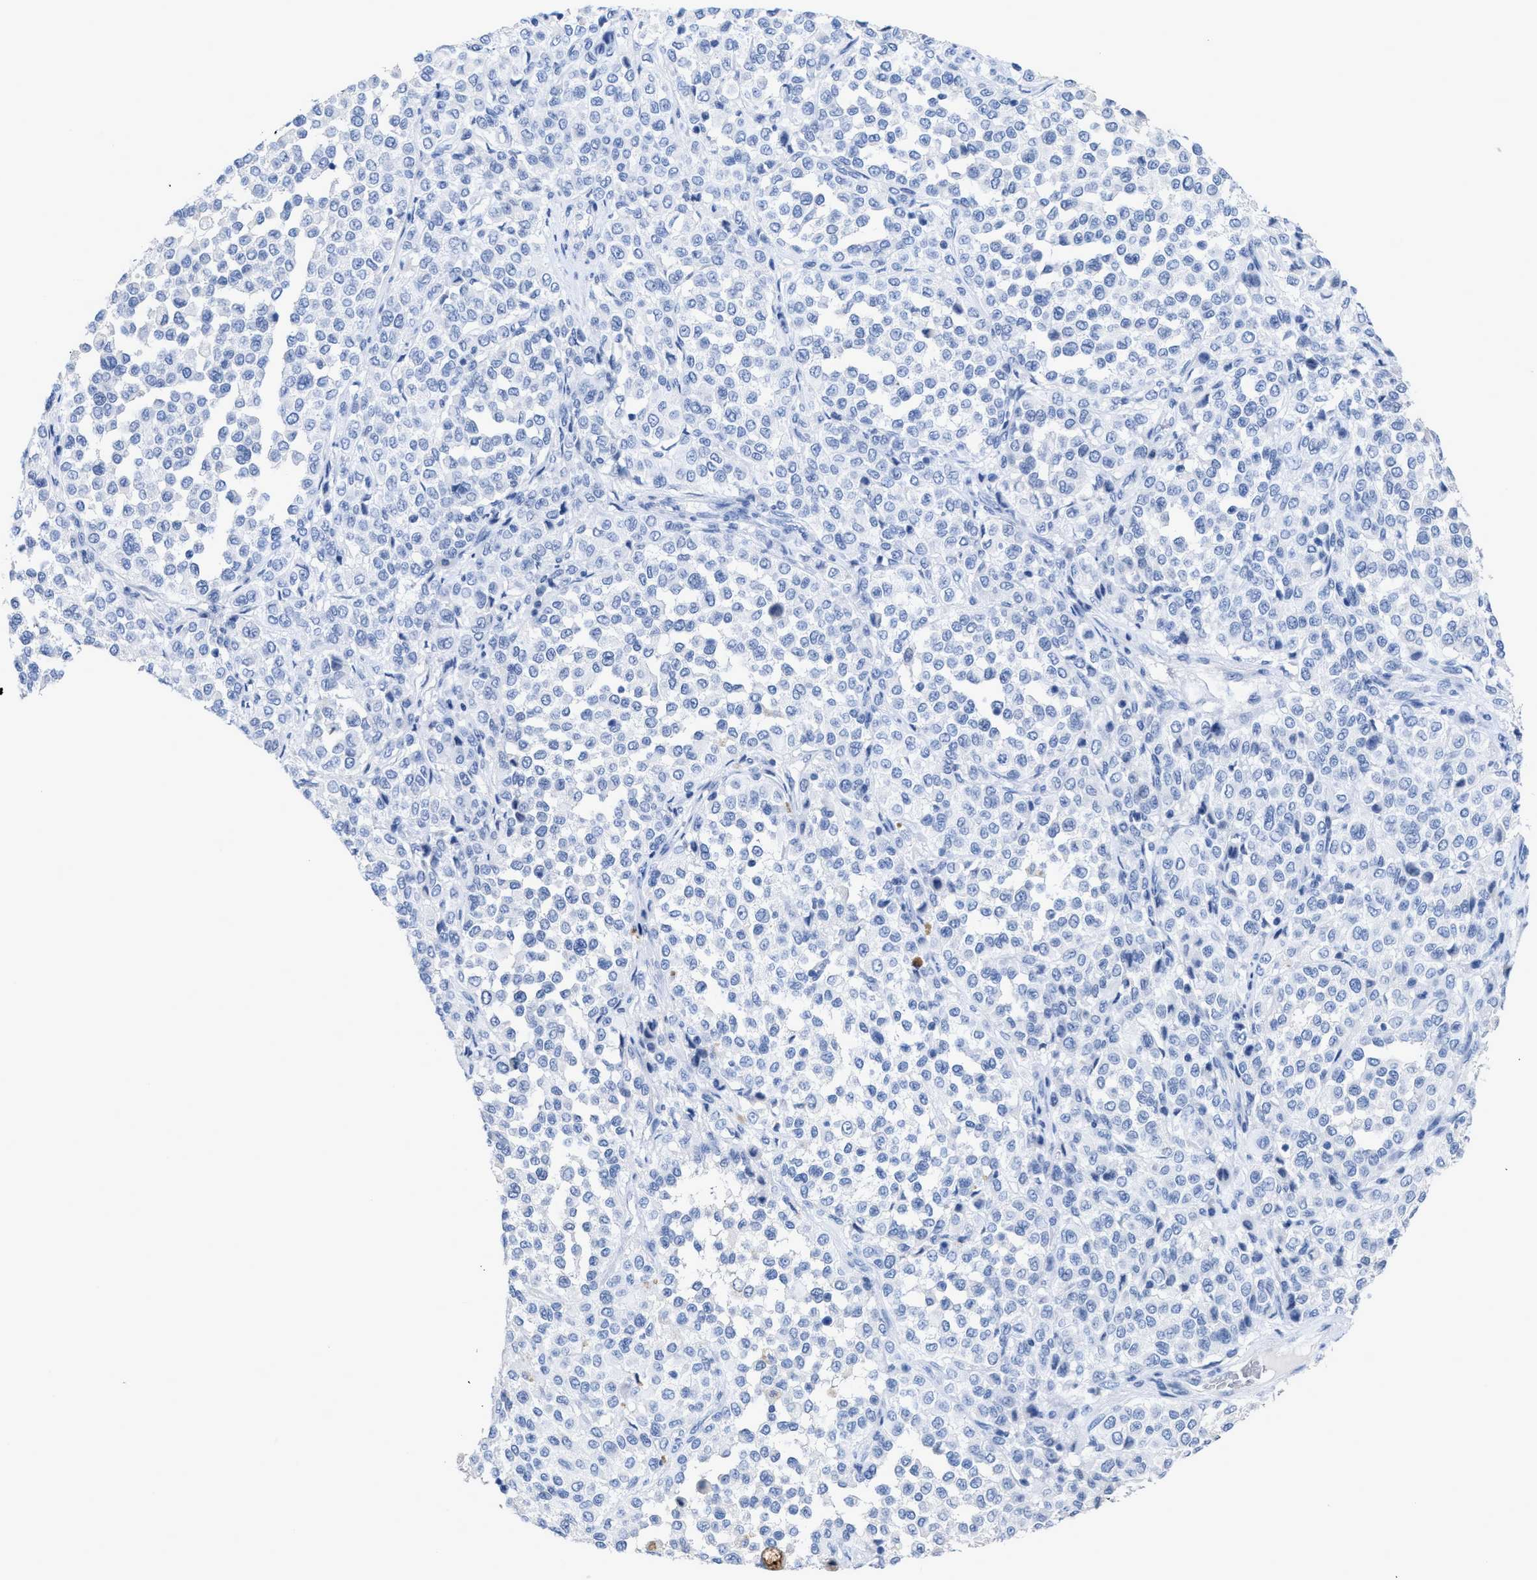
{"staining": {"intensity": "negative", "quantity": "none", "location": "none"}, "tissue": "melanoma", "cell_type": "Tumor cells", "image_type": "cancer", "snomed": [{"axis": "morphology", "description": "Malignant melanoma, Metastatic site"}, {"axis": "topography", "description": "Pancreas"}], "caption": "IHC image of human melanoma stained for a protein (brown), which reveals no staining in tumor cells.", "gene": "CEACAM5", "patient": {"sex": "female", "age": 30}}